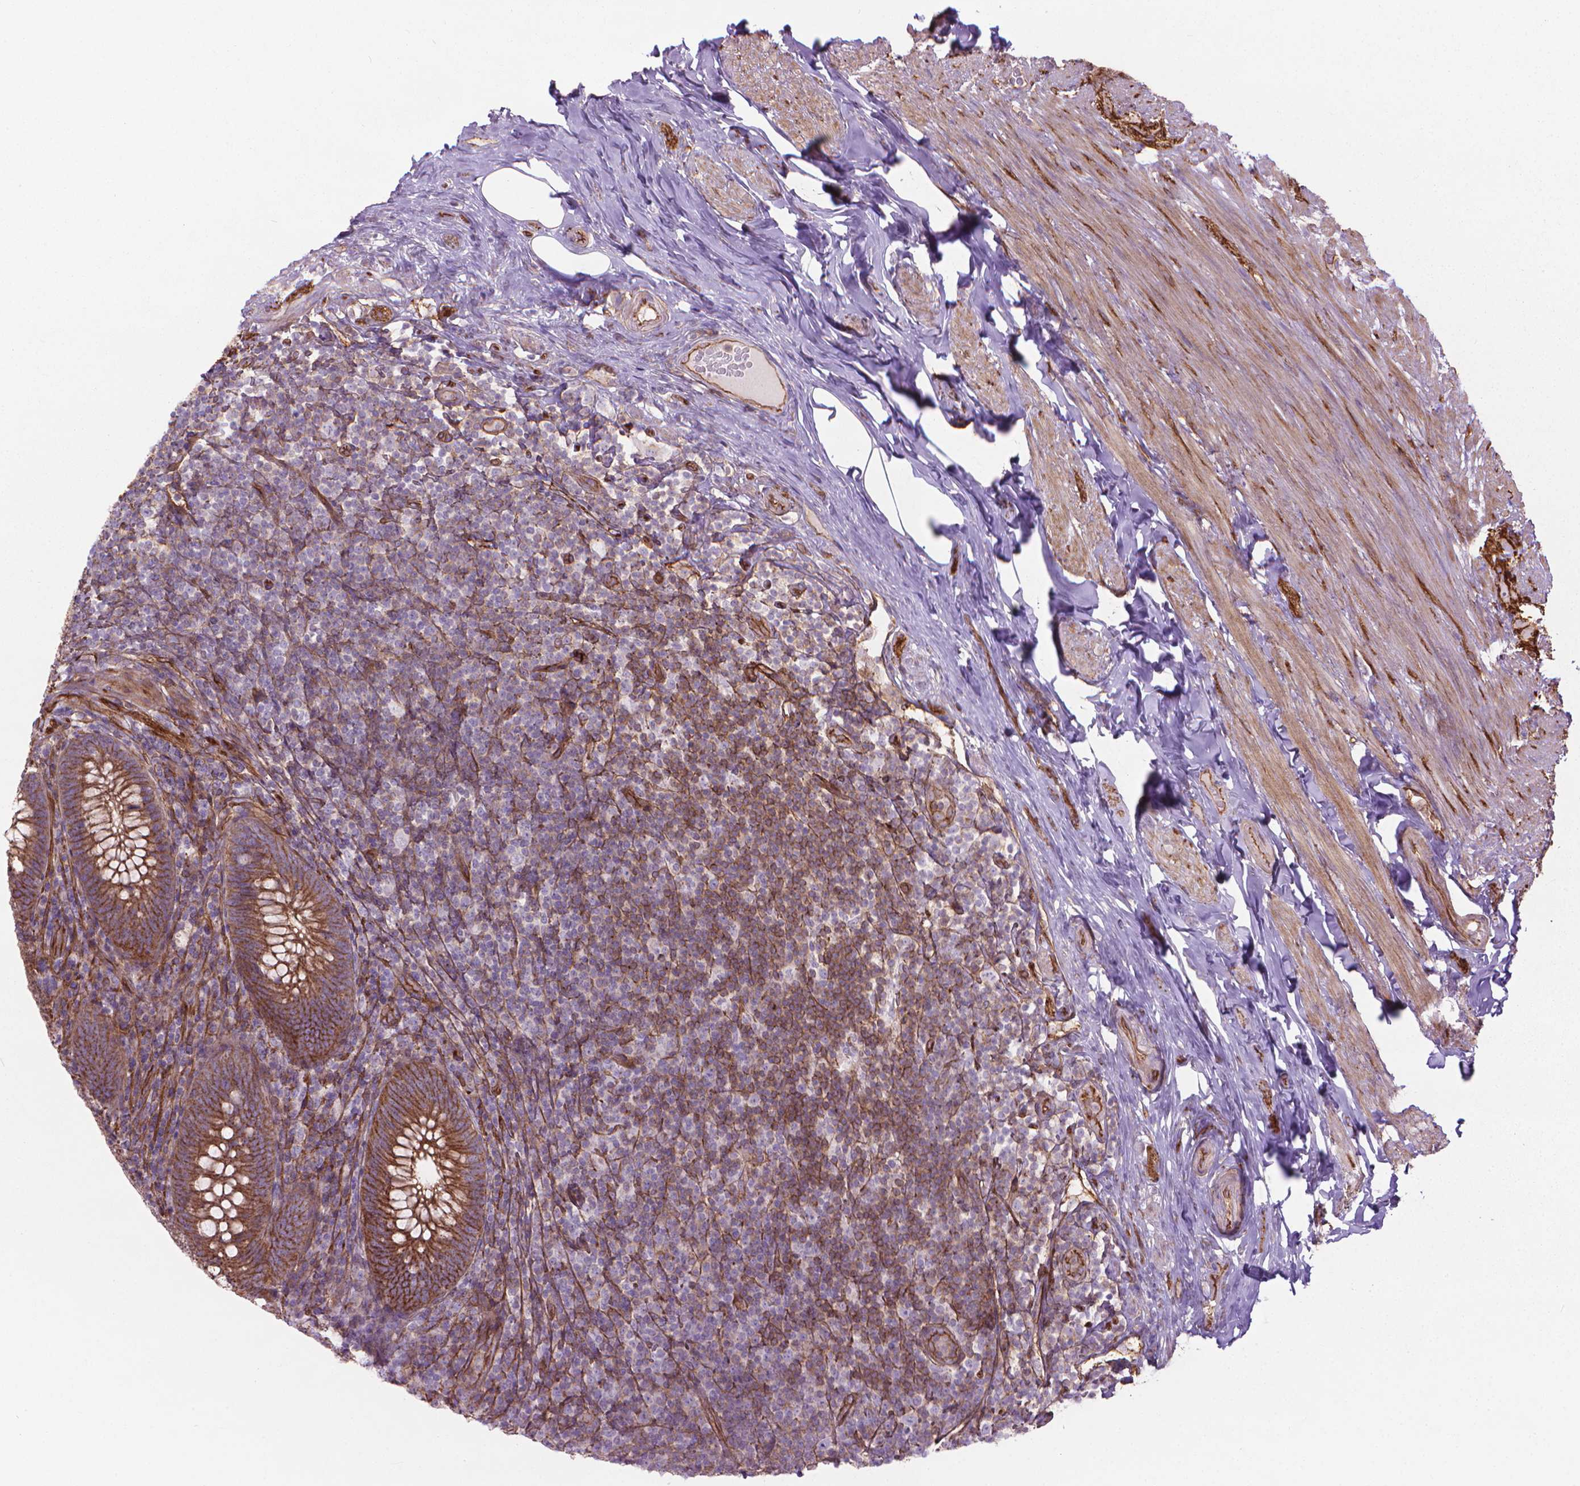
{"staining": {"intensity": "strong", "quantity": ">75%", "location": "cytoplasmic/membranous,nuclear"}, "tissue": "appendix", "cell_type": "Glandular cells", "image_type": "normal", "snomed": [{"axis": "morphology", "description": "Normal tissue, NOS"}, {"axis": "topography", "description": "Appendix"}], "caption": "Appendix stained with immunohistochemistry shows strong cytoplasmic/membranous,nuclear positivity in approximately >75% of glandular cells. (DAB IHC, brown staining for protein, blue staining for nuclei).", "gene": "TENT5A", "patient": {"sex": "male", "age": 47}}